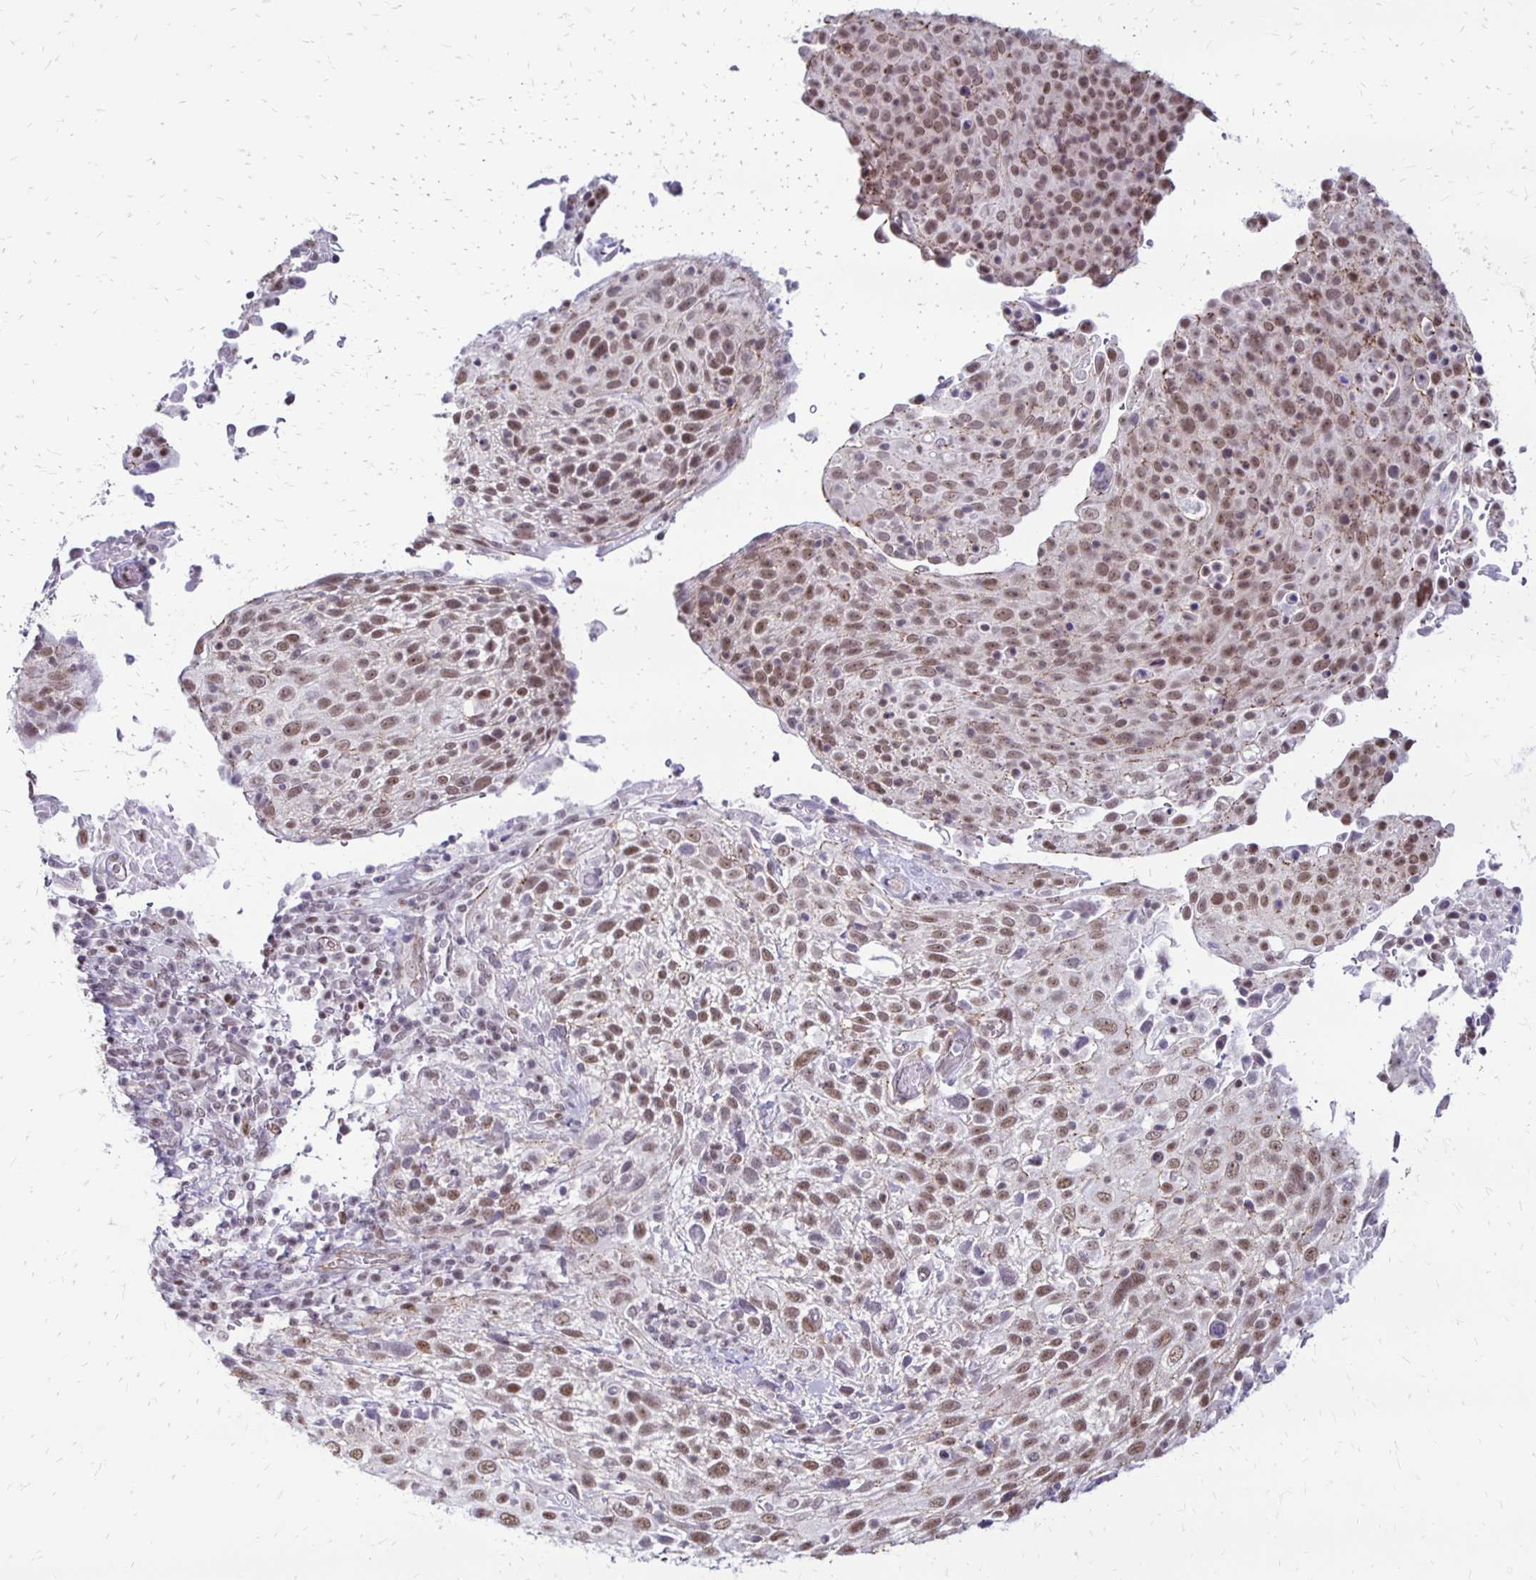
{"staining": {"intensity": "weak", "quantity": ">75%", "location": "nuclear"}, "tissue": "cervical cancer", "cell_type": "Tumor cells", "image_type": "cancer", "snomed": [{"axis": "morphology", "description": "Squamous cell carcinoma, NOS"}, {"axis": "topography", "description": "Cervix"}], "caption": "This histopathology image exhibits immunohistochemistry staining of cervical cancer, with low weak nuclear staining in approximately >75% of tumor cells.", "gene": "DDB2", "patient": {"sex": "female", "age": 61}}